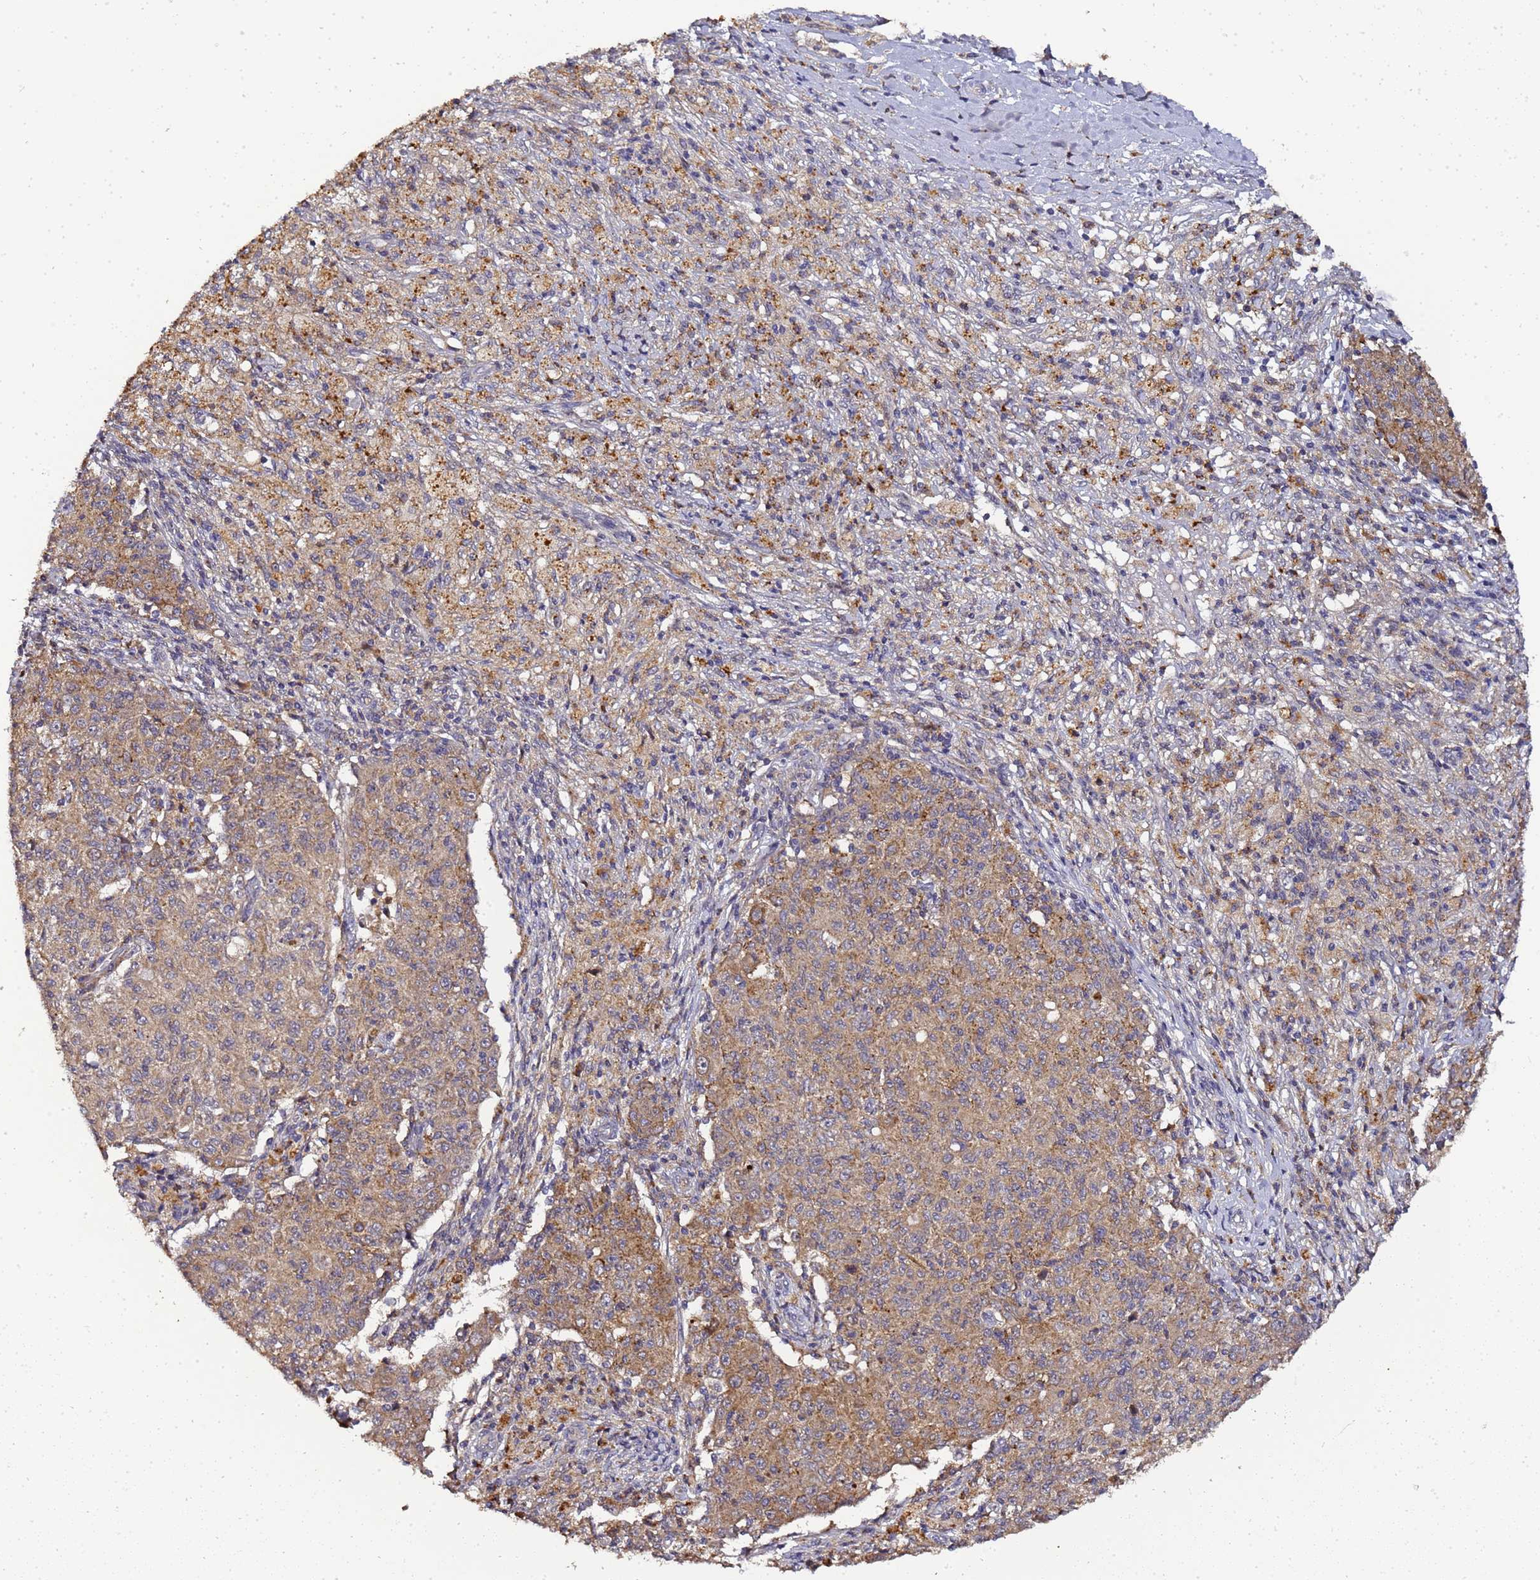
{"staining": {"intensity": "moderate", "quantity": "25%-75%", "location": "cytoplasmic/membranous"}, "tissue": "ovarian cancer", "cell_type": "Tumor cells", "image_type": "cancer", "snomed": [{"axis": "morphology", "description": "Carcinoma, endometroid"}, {"axis": "topography", "description": "Ovary"}], "caption": "Immunohistochemical staining of human ovarian cancer (endometroid carcinoma) exhibits moderate cytoplasmic/membranous protein staining in about 25%-75% of tumor cells.", "gene": "LGI4", "patient": {"sex": "female", "age": 42}}